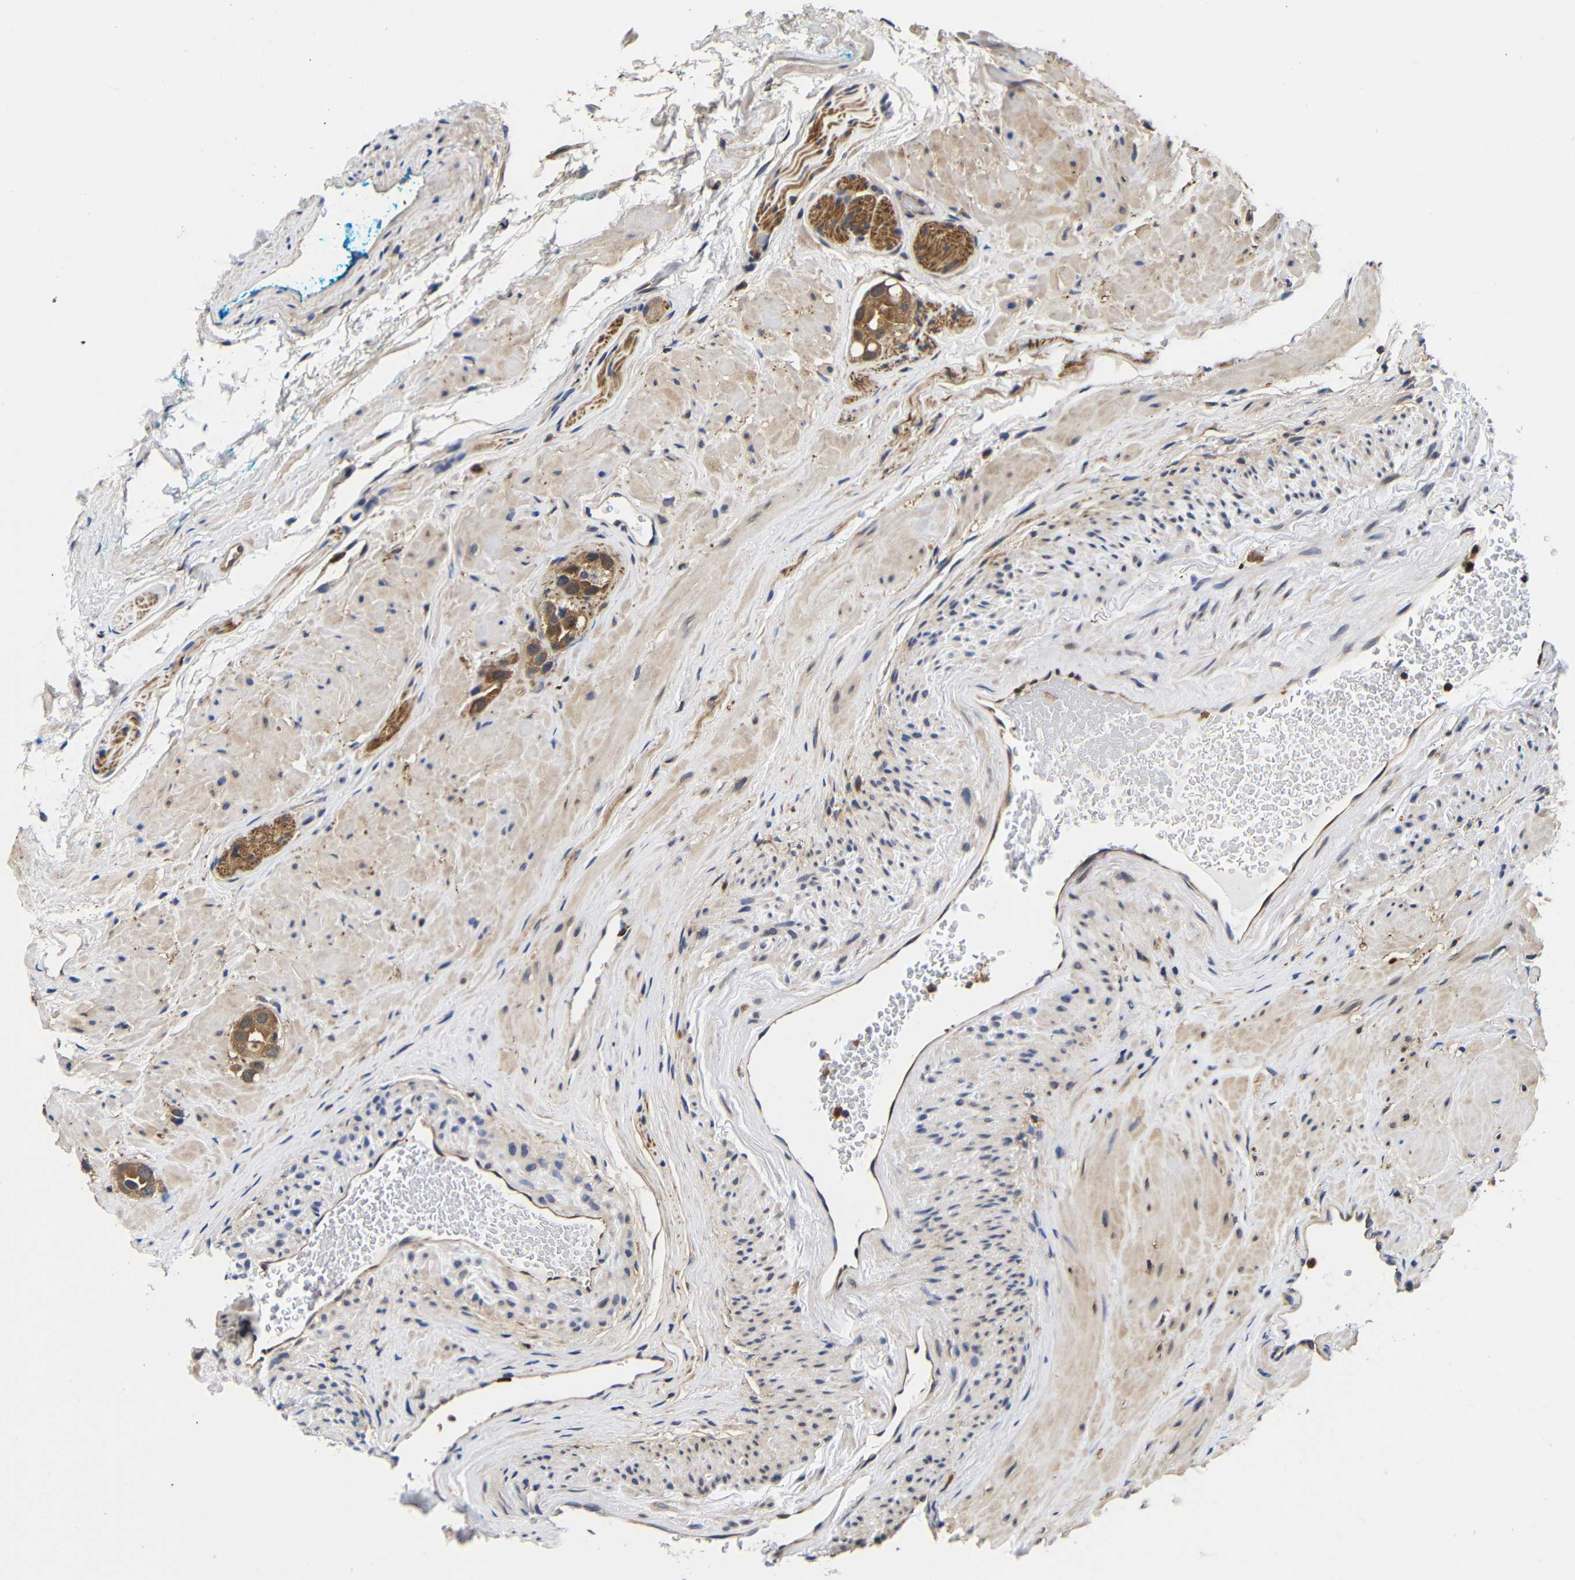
{"staining": {"intensity": "moderate", "quantity": ">75%", "location": "cytoplasmic/membranous"}, "tissue": "prostate cancer", "cell_type": "Tumor cells", "image_type": "cancer", "snomed": [{"axis": "morphology", "description": "Adenocarcinoma, High grade"}, {"axis": "topography", "description": "Prostate"}], "caption": "There is medium levels of moderate cytoplasmic/membranous expression in tumor cells of high-grade adenocarcinoma (prostate), as demonstrated by immunohistochemical staining (brown color).", "gene": "LRRCC1", "patient": {"sex": "male", "age": 64}}